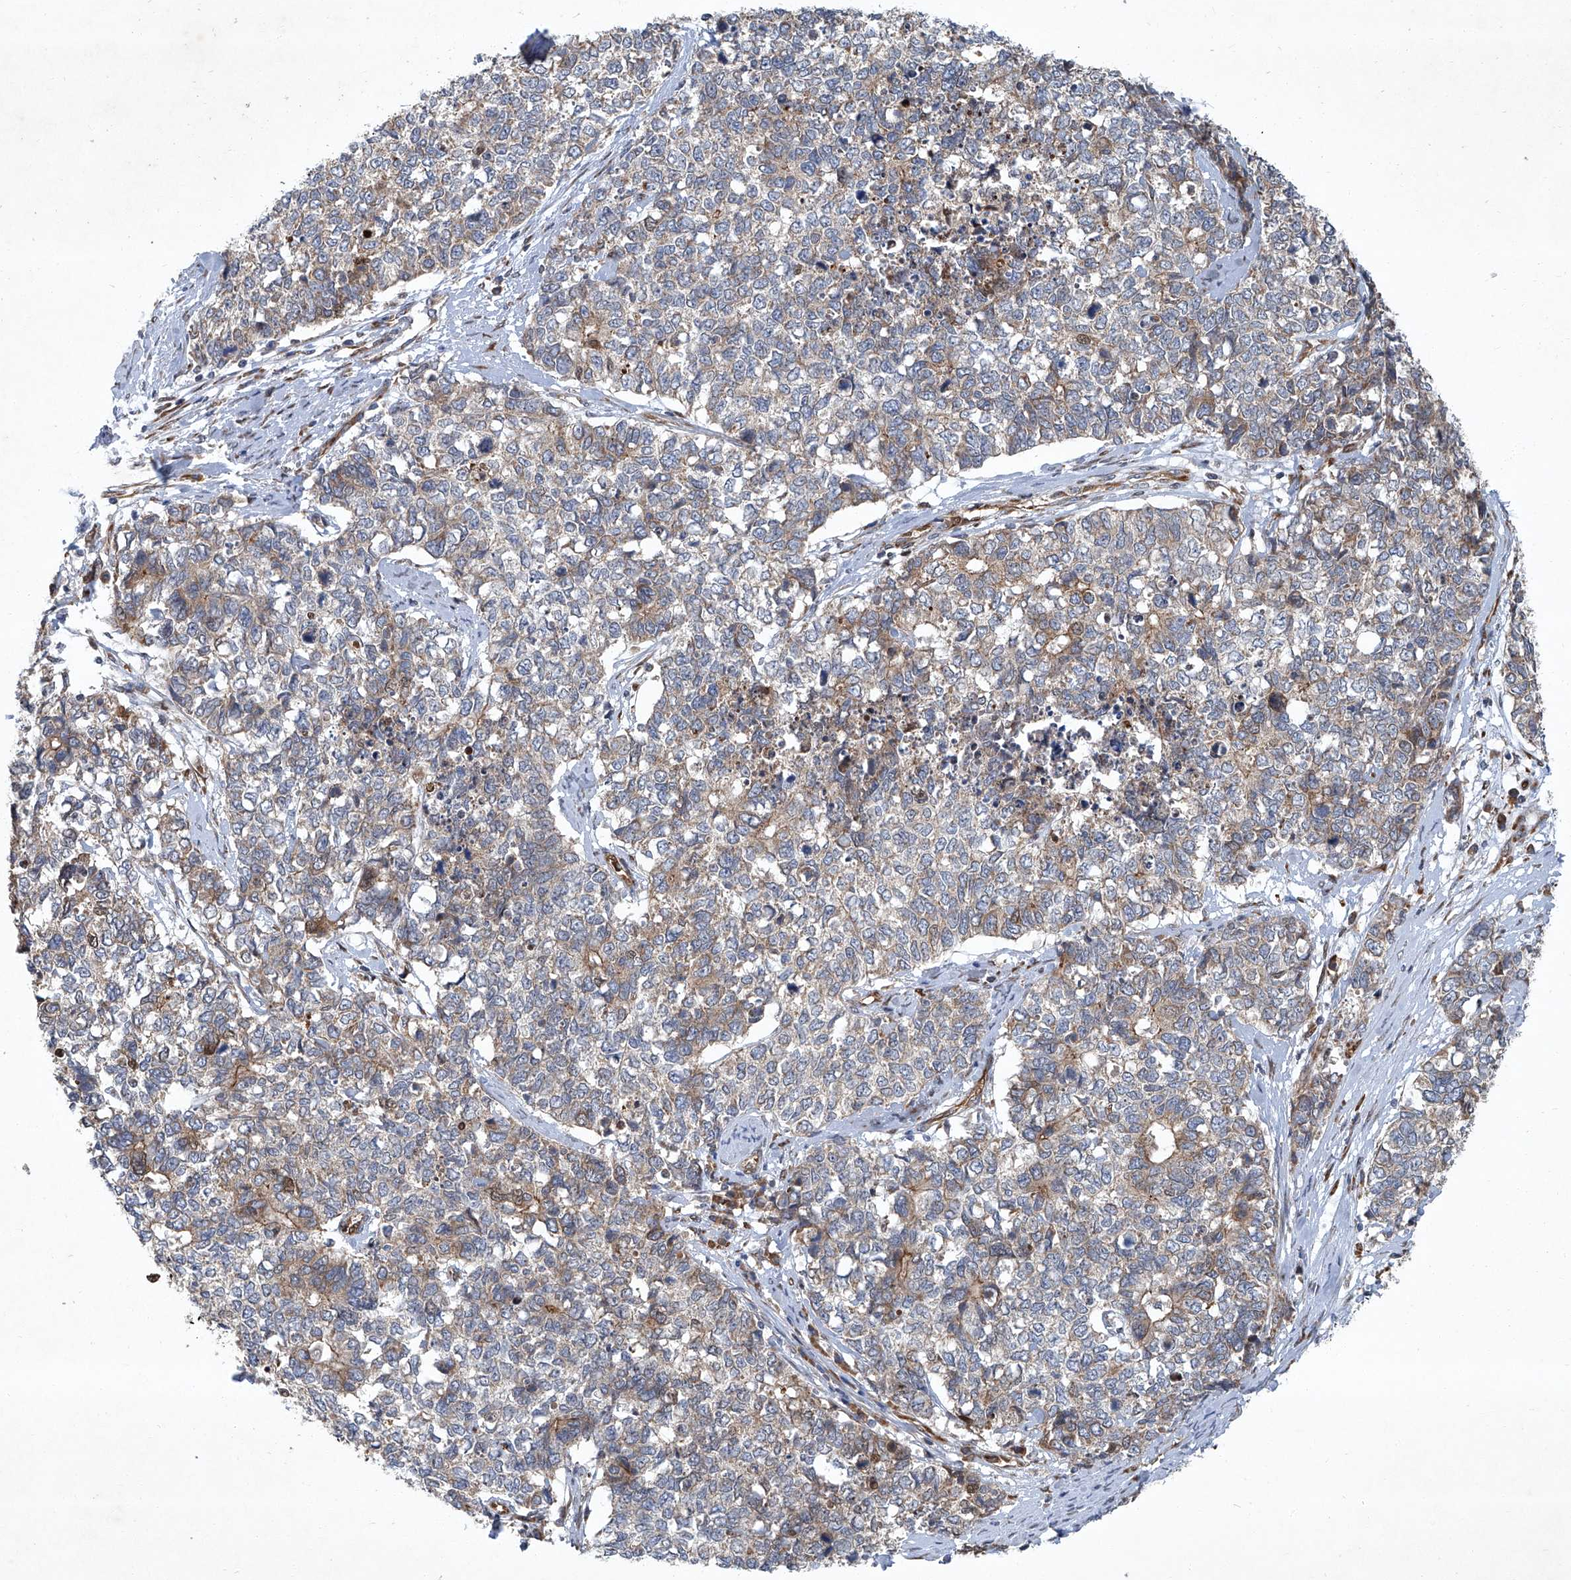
{"staining": {"intensity": "moderate", "quantity": "<25%", "location": "cytoplasmic/membranous,nuclear"}, "tissue": "cervical cancer", "cell_type": "Tumor cells", "image_type": "cancer", "snomed": [{"axis": "morphology", "description": "Squamous cell carcinoma, NOS"}, {"axis": "topography", "description": "Cervix"}], "caption": "Tumor cells demonstrate moderate cytoplasmic/membranous and nuclear expression in approximately <25% of cells in squamous cell carcinoma (cervical). The staining is performed using DAB (3,3'-diaminobenzidine) brown chromogen to label protein expression. The nuclei are counter-stained blue using hematoxylin.", "gene": "GPR132", "patient": {"sex": "female", "age": 63}}